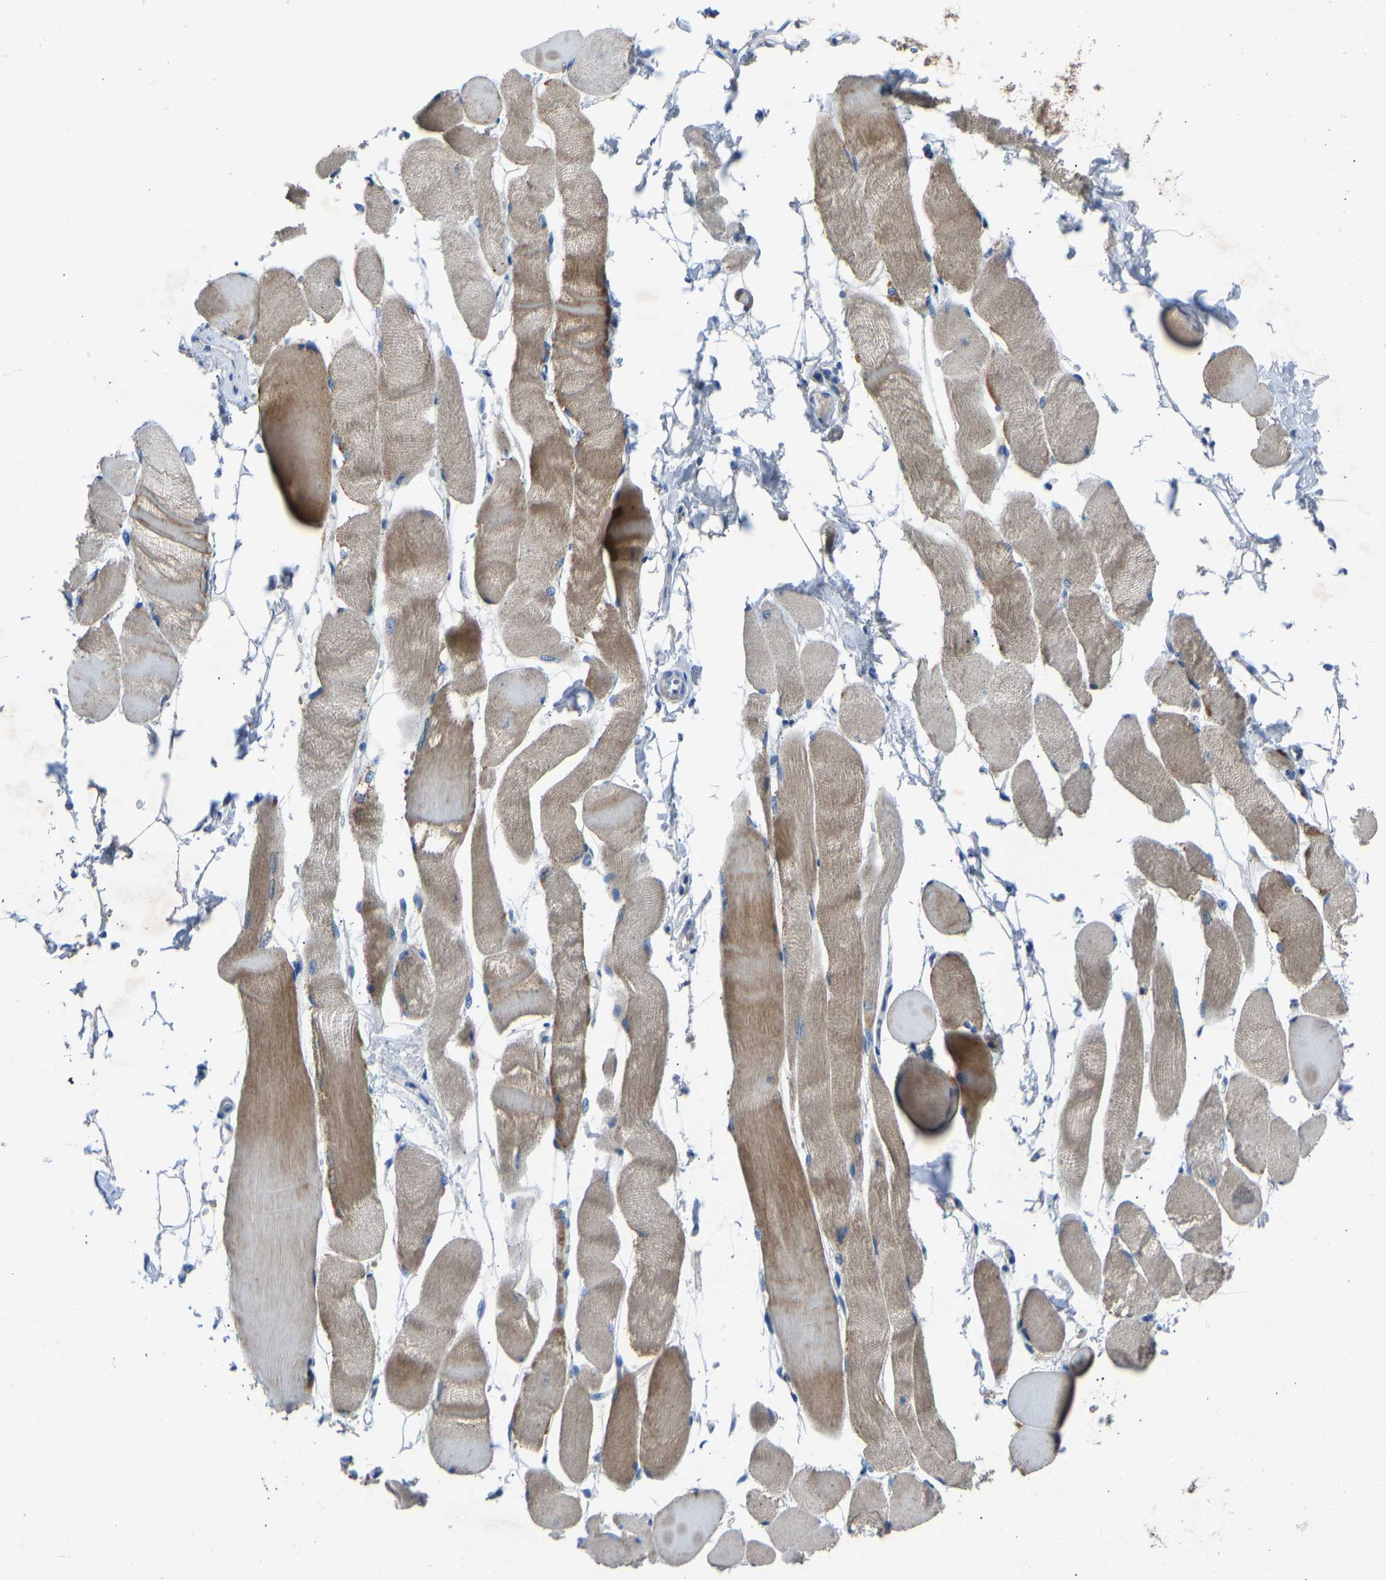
{"staining": {"intensity": "moderate", "quantity": "25%-75%", "location": "cytoplasmic/membranous"}, "tissue": "skeletal muscle", "cell_type": "Myocytes", "image_type": "normal", "snomed": [{"axis": "morphology", "description": "Normal tissue, NOS"}, {"axis": "topography", "description": "Skeletal muscle"}, {"axis": "topography", "description": "Peripheral nerve tissue"}], "caption": "Protein analysis of benign skeletal muscle shows moderate cytoplasmic/membranous expression in approximately 25%-75% of myocytes. (IHC, brightfield microscopy, high magnification).", "gene": "GRK6", "patient": {"sex": "female", "age": 84}}